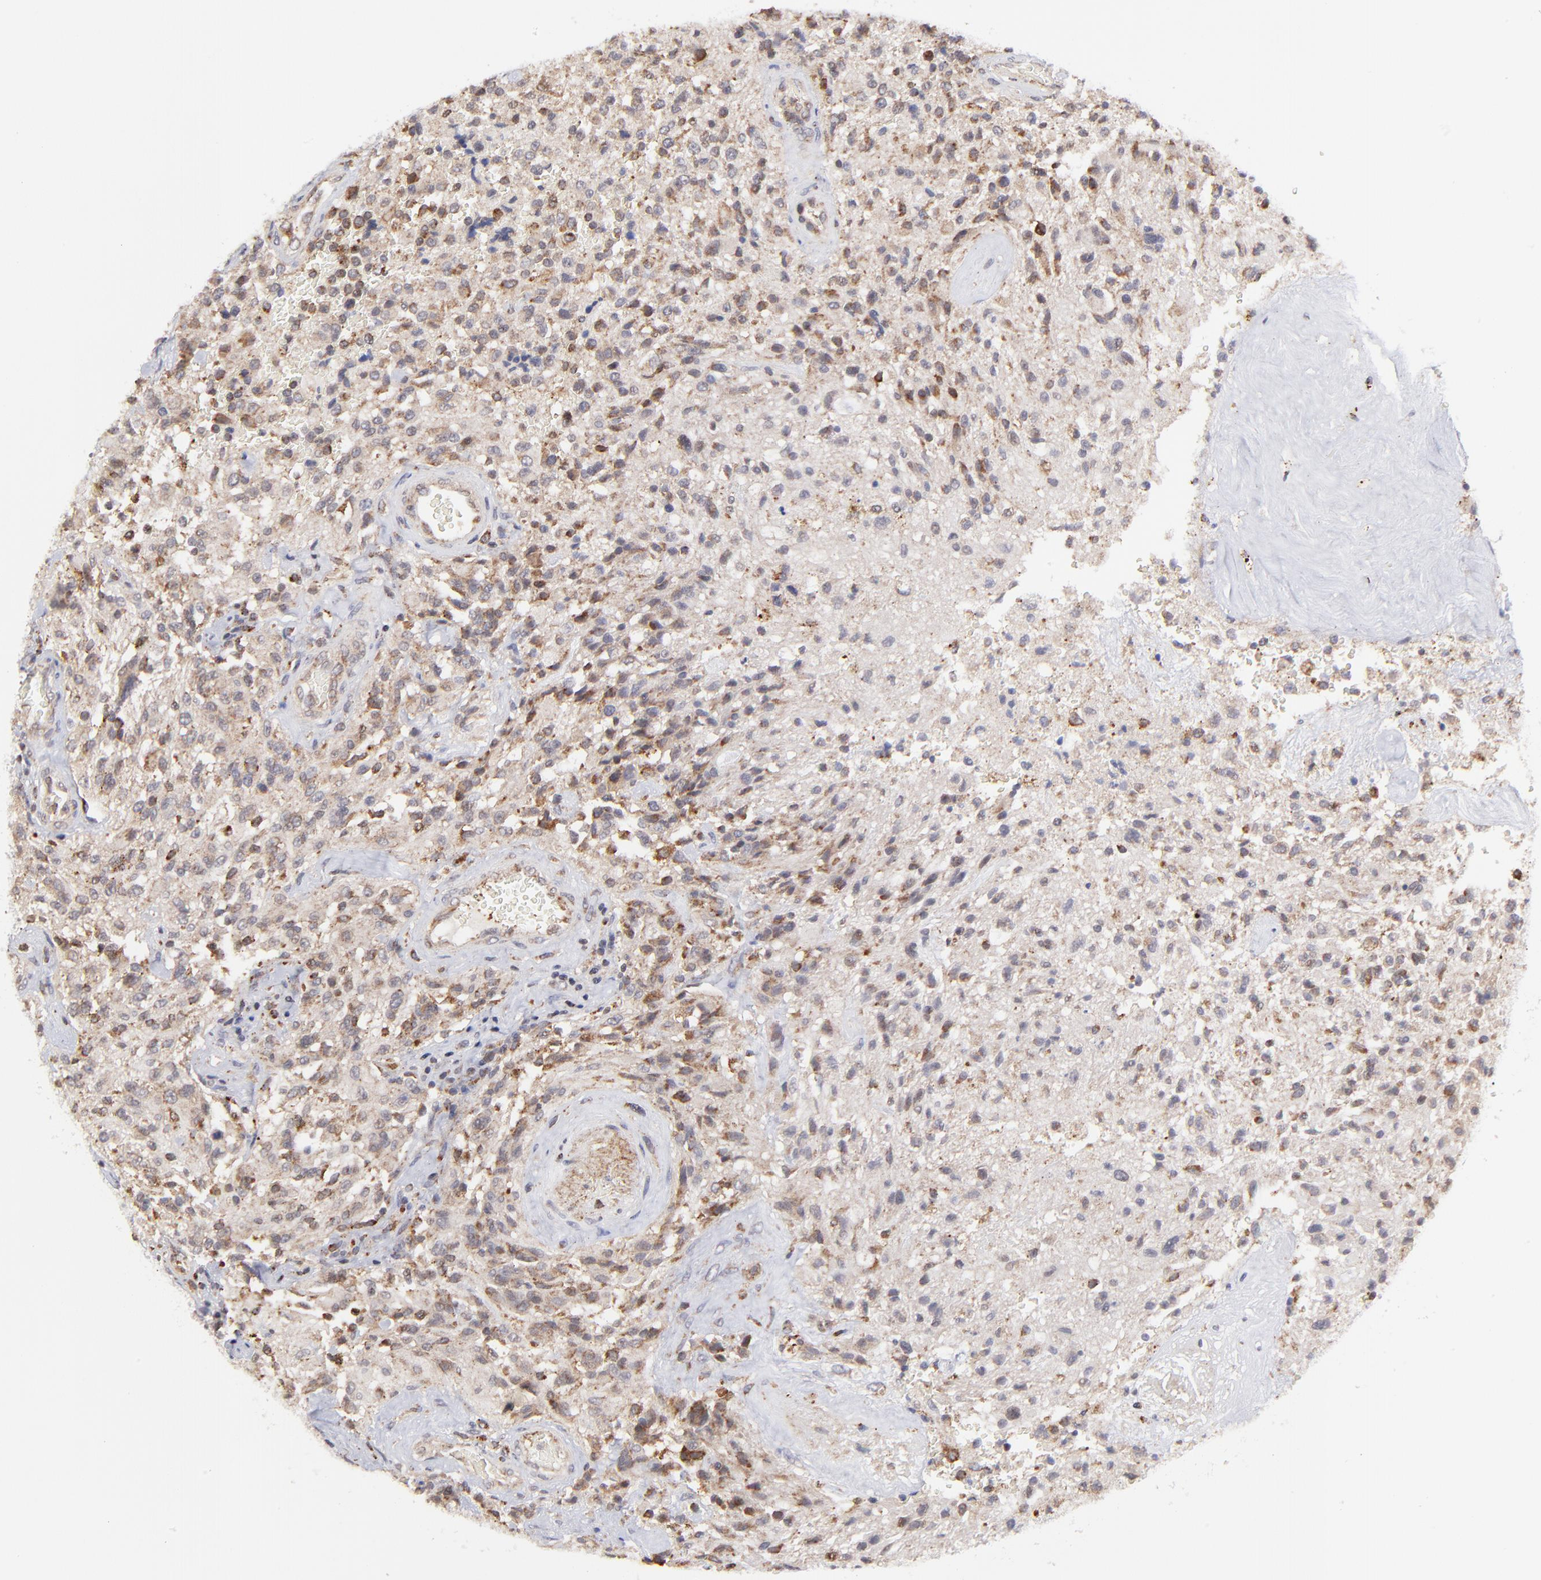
{"staining": {"intensity": "moderate", "quantity": "<25%", "location": "cytoplasmic/membranous"}, "tissue": "glioma", "cell_type": "Tumor cells", "image_type": "cancer", "snomed": [{"axis": "morphology", "description": "Normal tissue, NOS"}, {"axis": "morphology", "description": "Glioma, malignant, High grade"}, {"axis": "topography", "description": "Cerebral cortex"}], "caption": "Immunohistochemistry image of human malignant high-grade glioma stained for a protein (brown), which displays low levels of moderate cytoplasmic/membranous expression in about <25% of tumor cells.", "gene": "MAP2K7", "patient": {"sex": "male", "age": 56}}